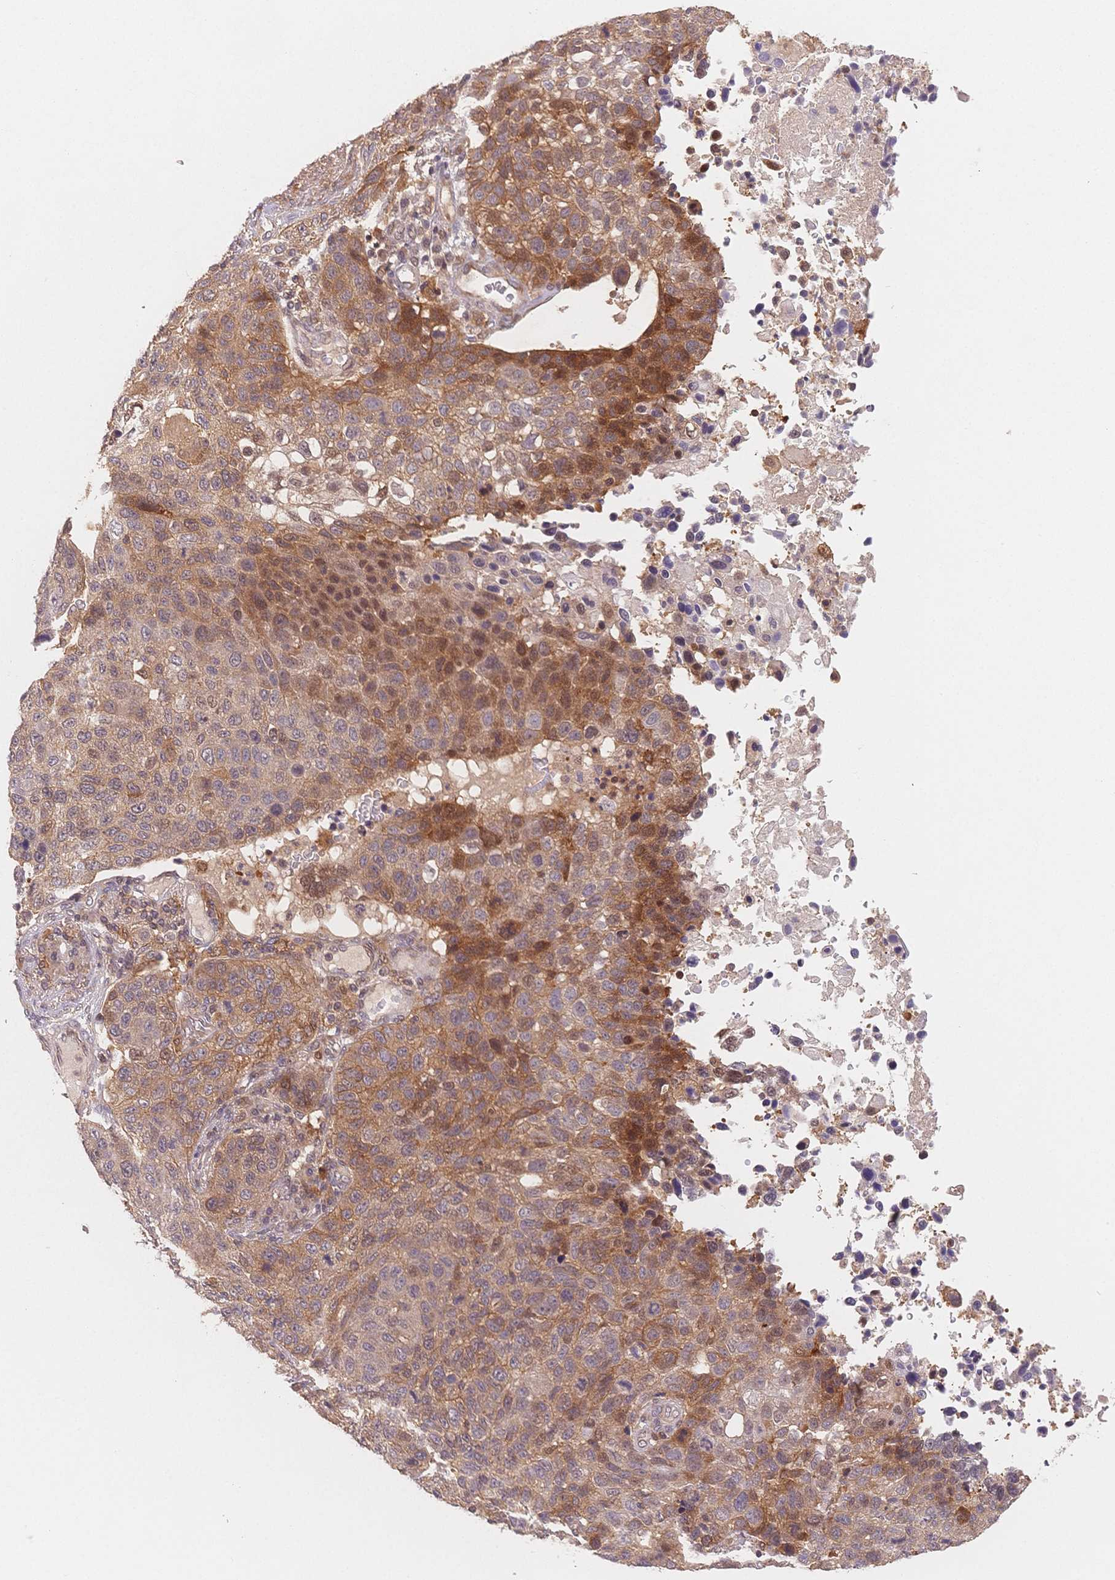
{"staining": {"intensity": "strong", "quantity": "25%-75%", "location": "cytoplasmic/membranous"}, "tissue": "lung cancer", "cell_type": "Tumor cells", "image_type": "cancer", "snomed": [{"axis": "morphology", "description": "Squamous cell carcinoma, NOS"}, {"axis": "topography", "description": "Lymph node"}, {"axis": "topography", "description": "Lung"}], "caption": "The photomicrograph reveals a brown stain indicating the presence of a protein in the cytoplasmic/membranous of tumor cells in lung cancer (squamous cell carcinoma).", "gene": "C12orf75", "patient": {"sex": "male", "age": 61}}